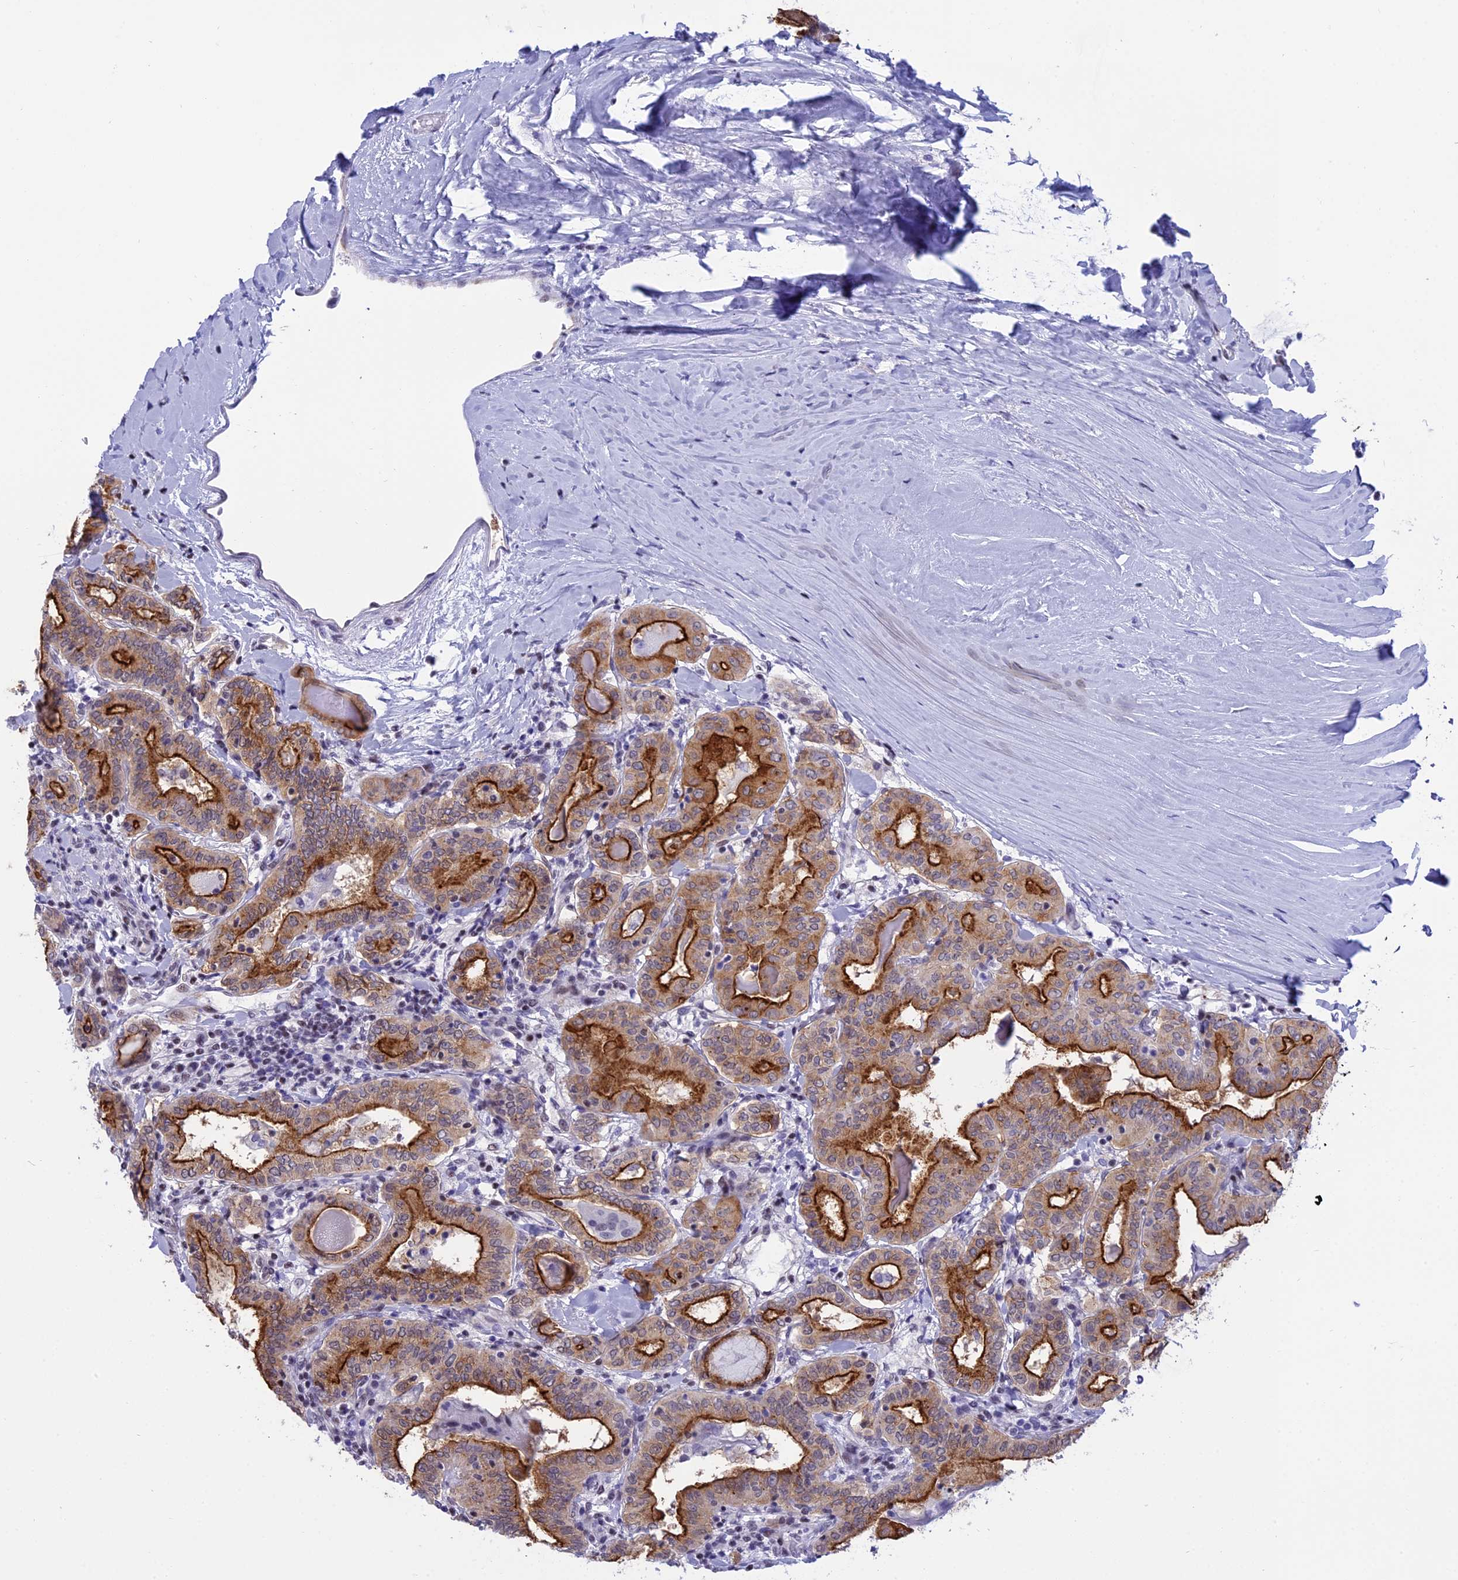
{"staining": {"intensity": "strong", "quantity": ">75%", "location": "cytoplasmic/membranous"}, "tissue": "thyroid cancer", "cell_type": "Tumor cells", "image_type": "cancer", "snomed": [{"axis": "morphology", "description": "Papillary adenocarcinoma, NOS"}, {"axis": "topography", "description": "Thyroid gland"}], "caption": "Protein expression analysis of thyroid papillary adenocarcinoma shows strong cytoplasmic/membranous expression in approximately >75% of tumor cells.", "gene": "SPIRE2", "patient": {"sex": "female", "age": 72}}